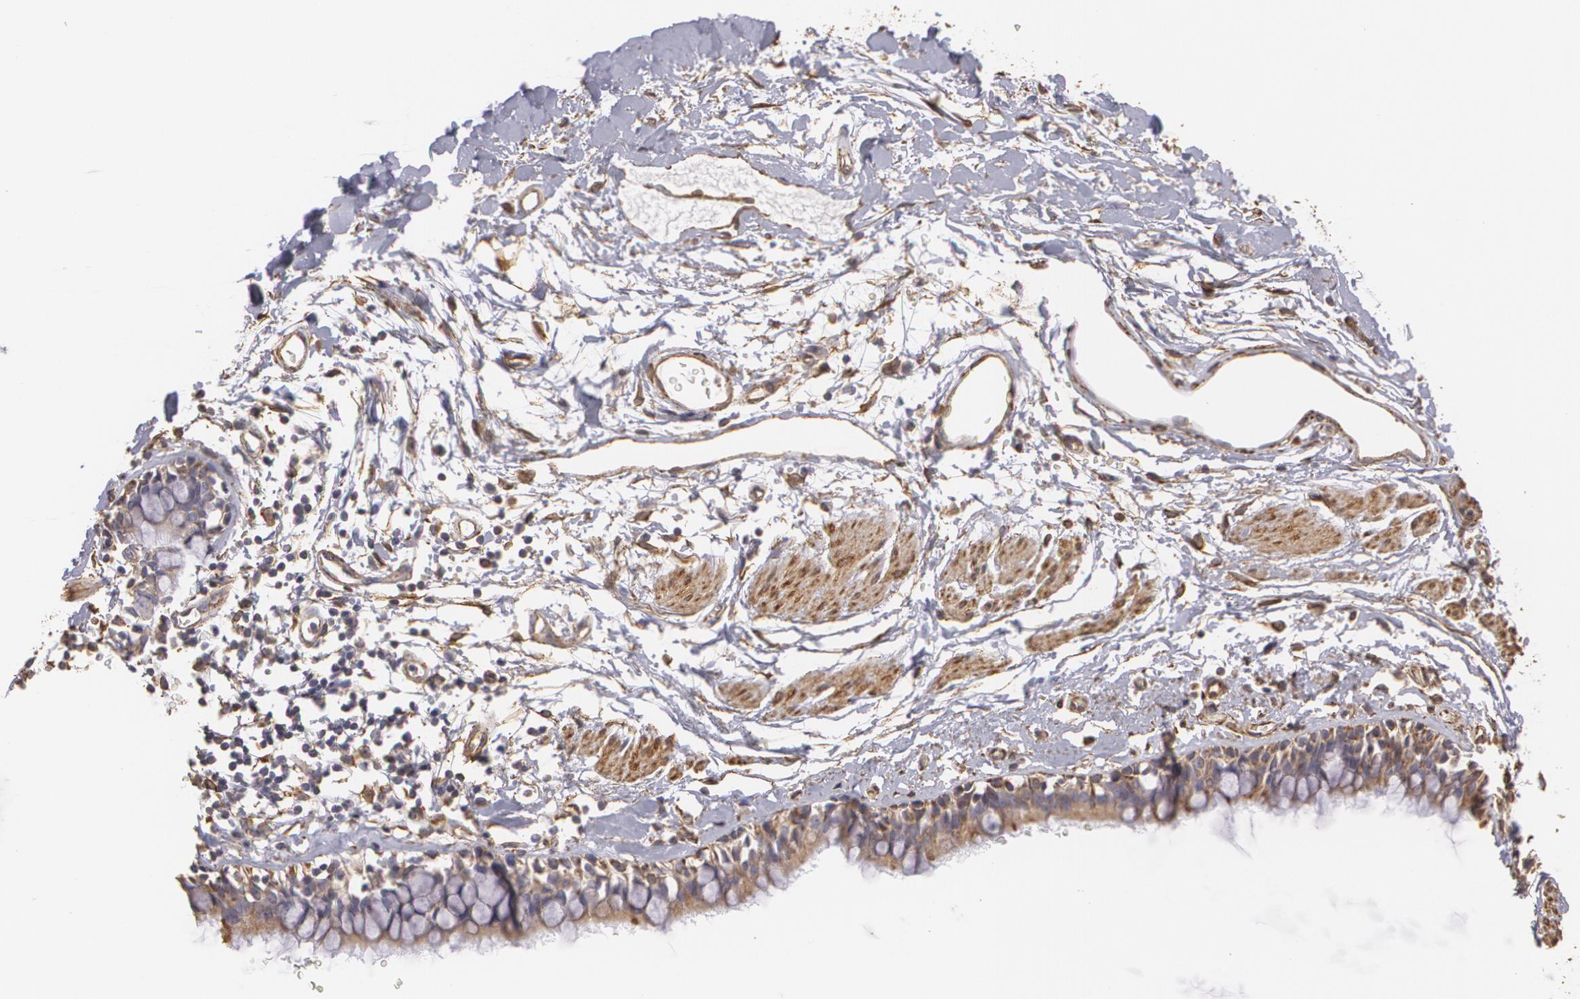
{"staining": {"intensity": "moderate", "quantity": ">75%", "location": "cytoplasmic/membranous"}, "tissue": "bronchus", "cell_type": "Respiratory epithelial cells", "image_type": "normal", "snomed": [{"axis": "morphology", "description": "Normal tissue, NOS"}, {"axis": "topography", "description": "Lymph node of abdomen"}, {"axis": "topography", "description": "Lymph node of pelvis"}], "caption": "Respiratory epithelial cells exhibit medium levels of moderate cytoplasmic/membranous positivity in about >75% of cells in benign human bronchus.", "gene": "CYB5R3", "patient": {"sex": "female", "age": 65}}